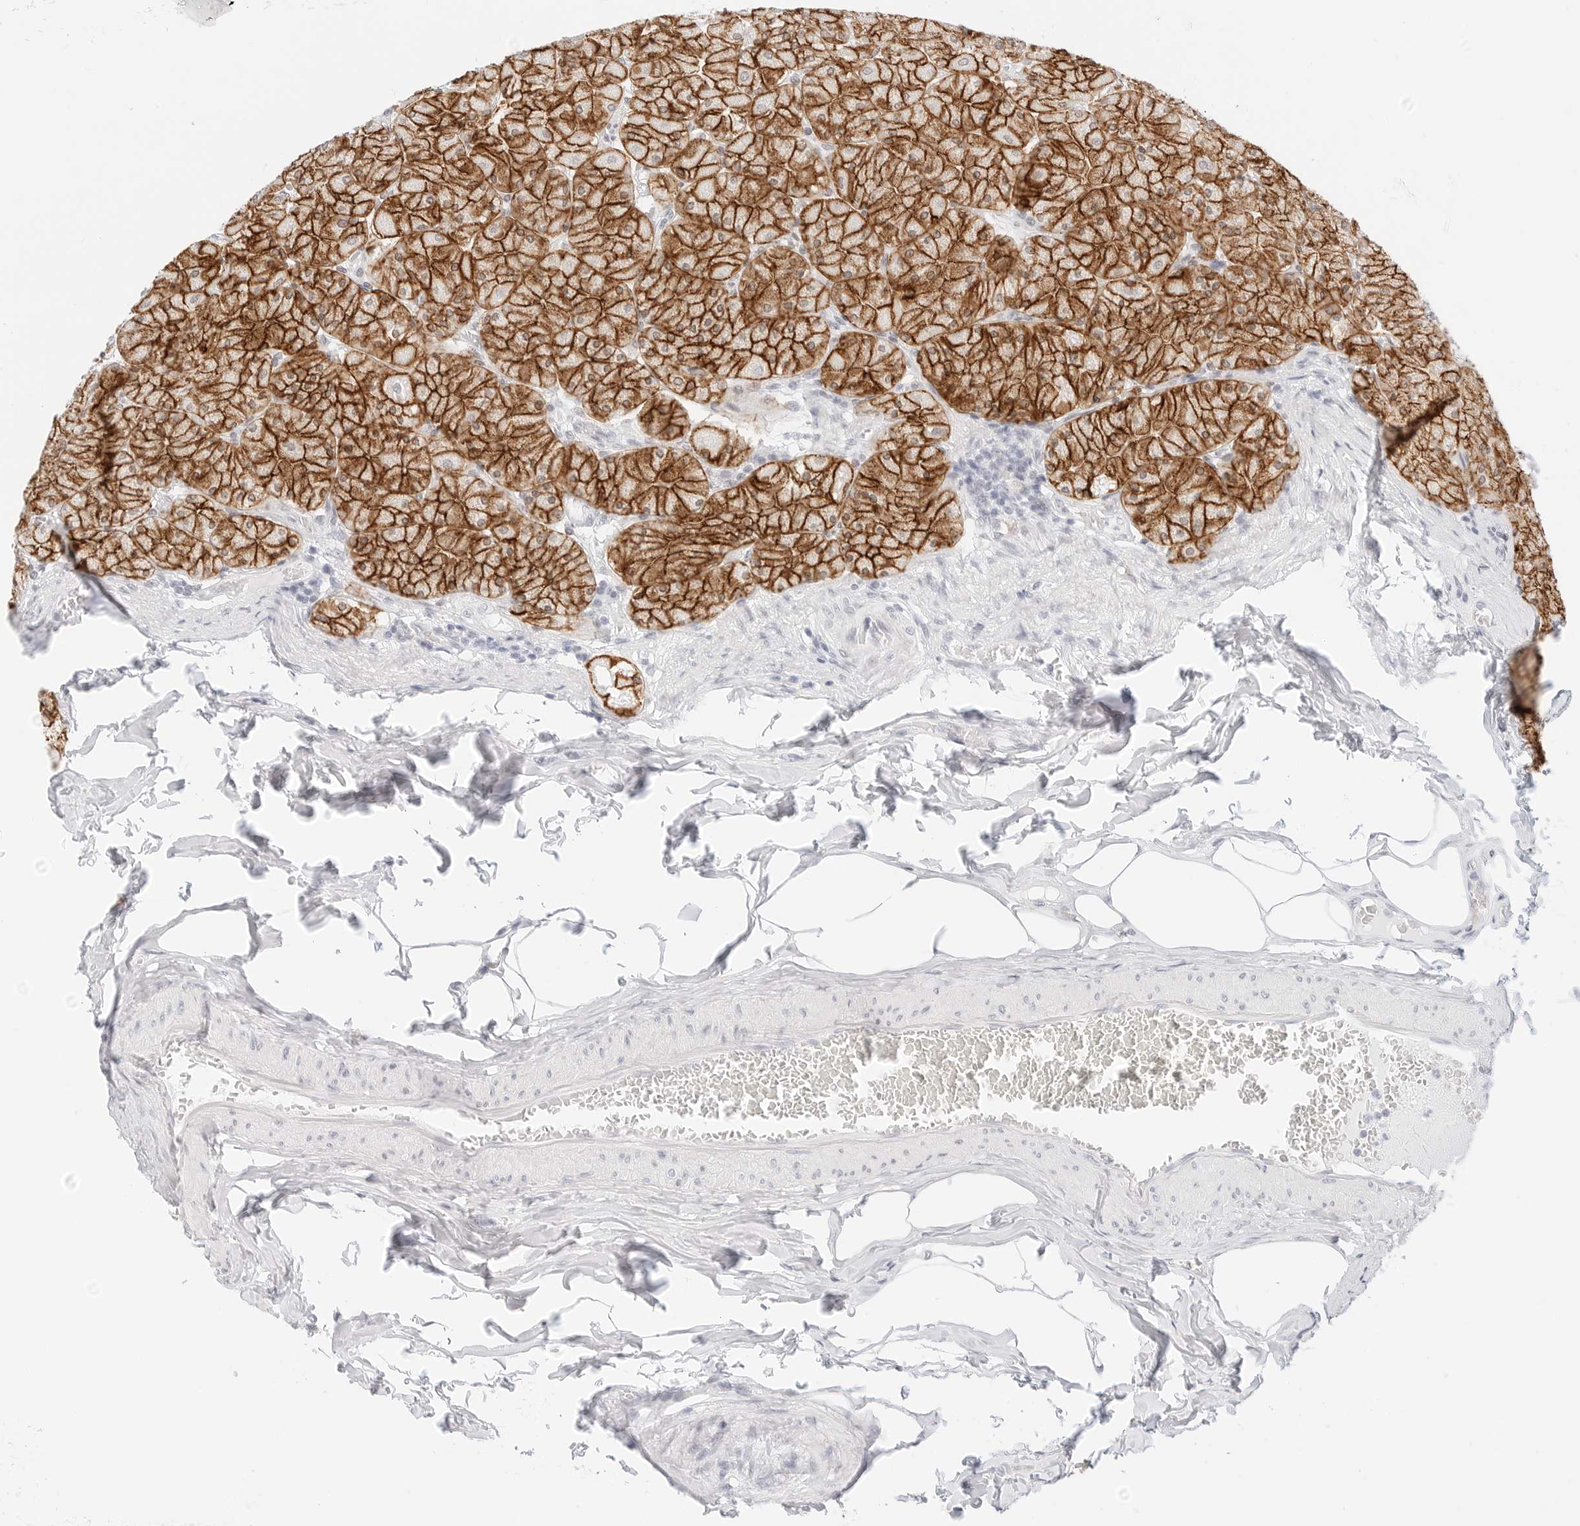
{"staining": {"intensity": "strong", "quantity": ">75%", "location": "cytoplasmic/membranous"}, "tissue": "stomach", "cell_type": "Glandular cells", "image_type": "normal", "snomed": [{"axis": "morphology", "description": "Normal tissue, NOS"}, {"axis": "topography", "description": "Stomach, upper"}], "caption": "A photomicrograph of human stomach stained for a protein shows strong cytoplasmic/membranous brown staining in glandular cells.", "gene": "CDH1", "patient": {"sex": "female", "age": 56}}